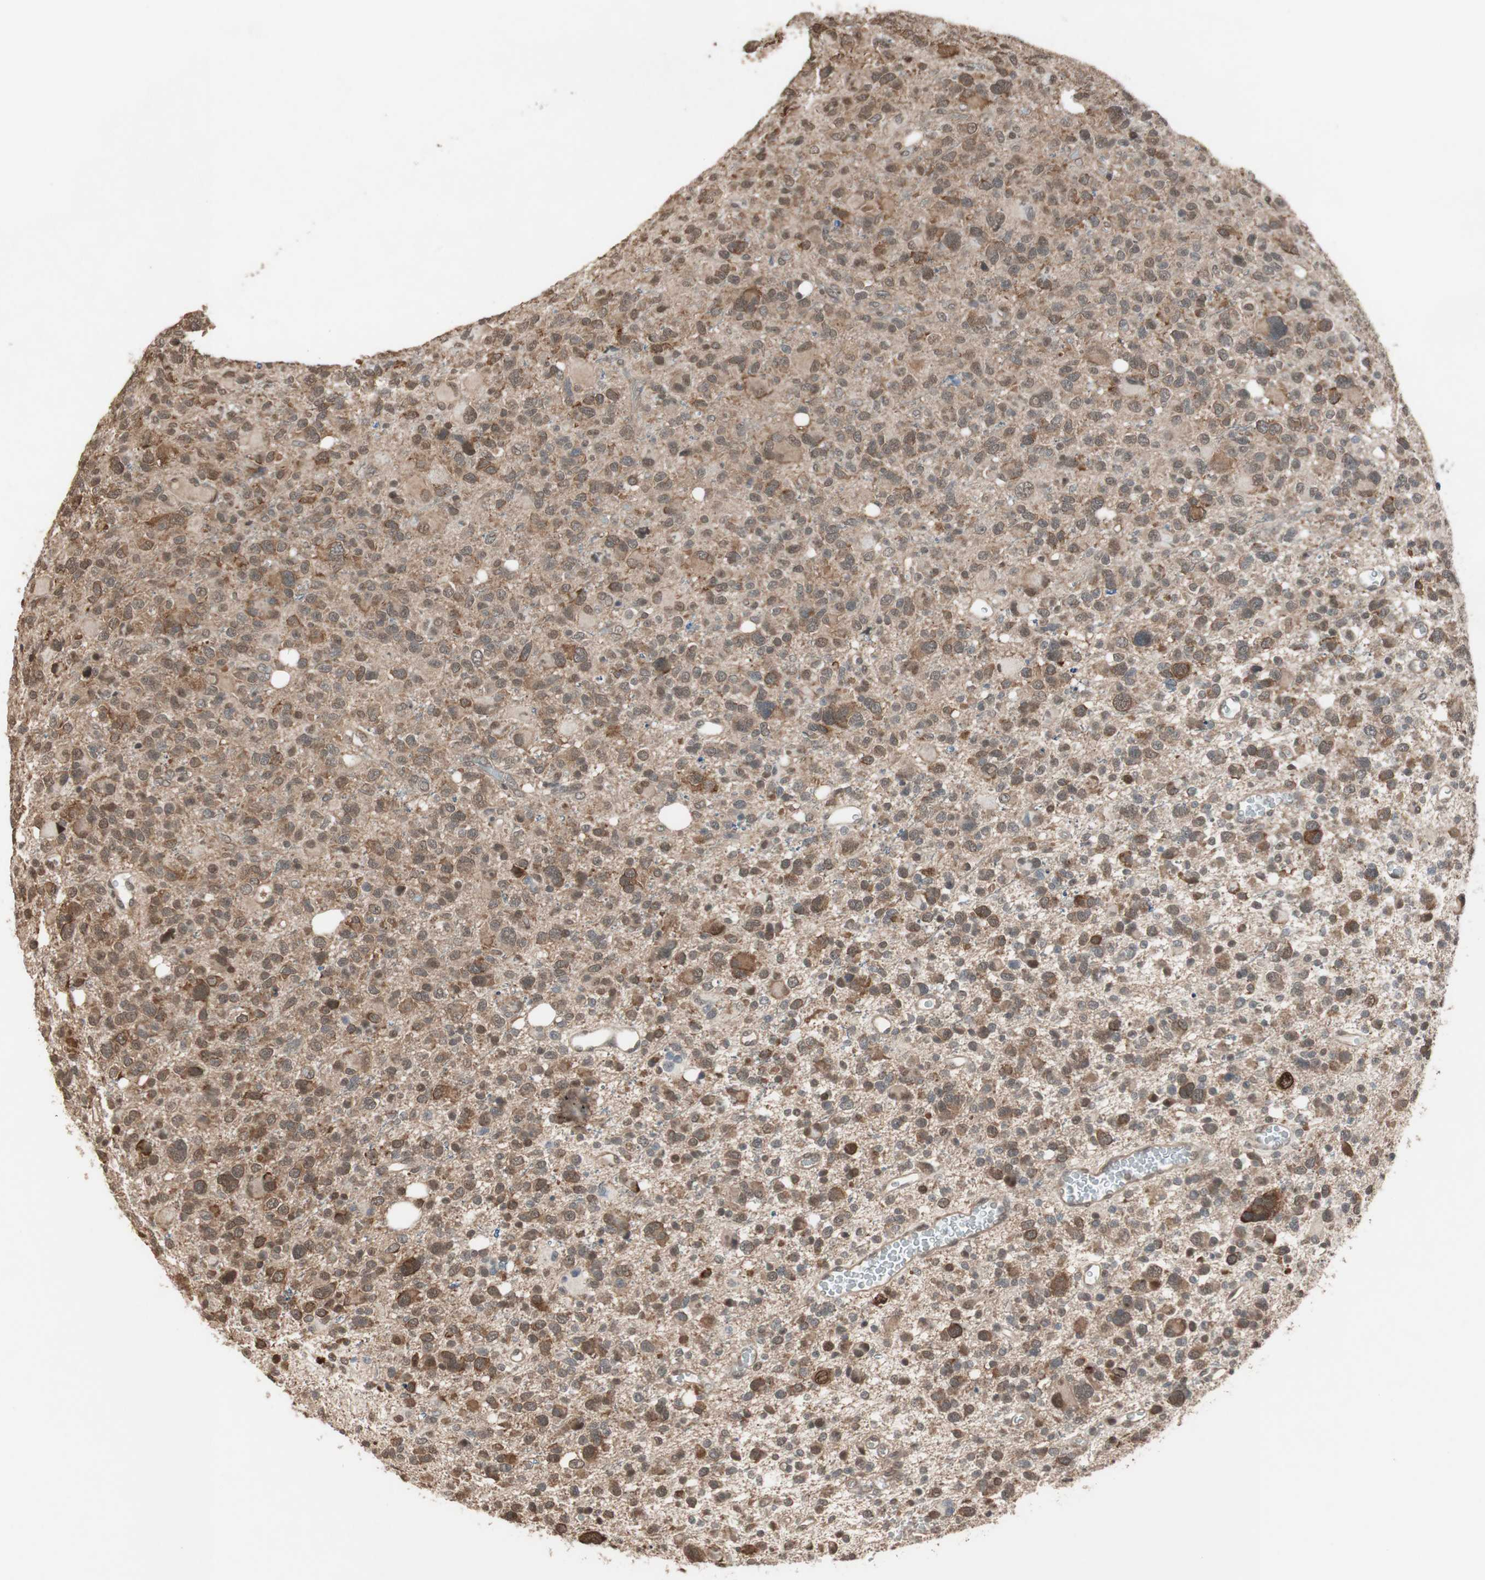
{"staining": {"intensity": "weak", "quantity": ">75%", "location": "cytoplasmic/membranous"}, "tissue": "glioma", "cell_type": "Tumor cells", "image_type": "cancer", "snomed": [{"axis": "morphology", "description": "Glioma, malignant, High grade"}, {"axis": "topography", "description": "Brain"}], "caption": "Brown immunohistochemical staining in human glioma displays weak cytoplasmic/membranous staining in about >75% of tumor cells.", "gene": "DRAP1", "patient": {"sex": "male", "age": 48}}